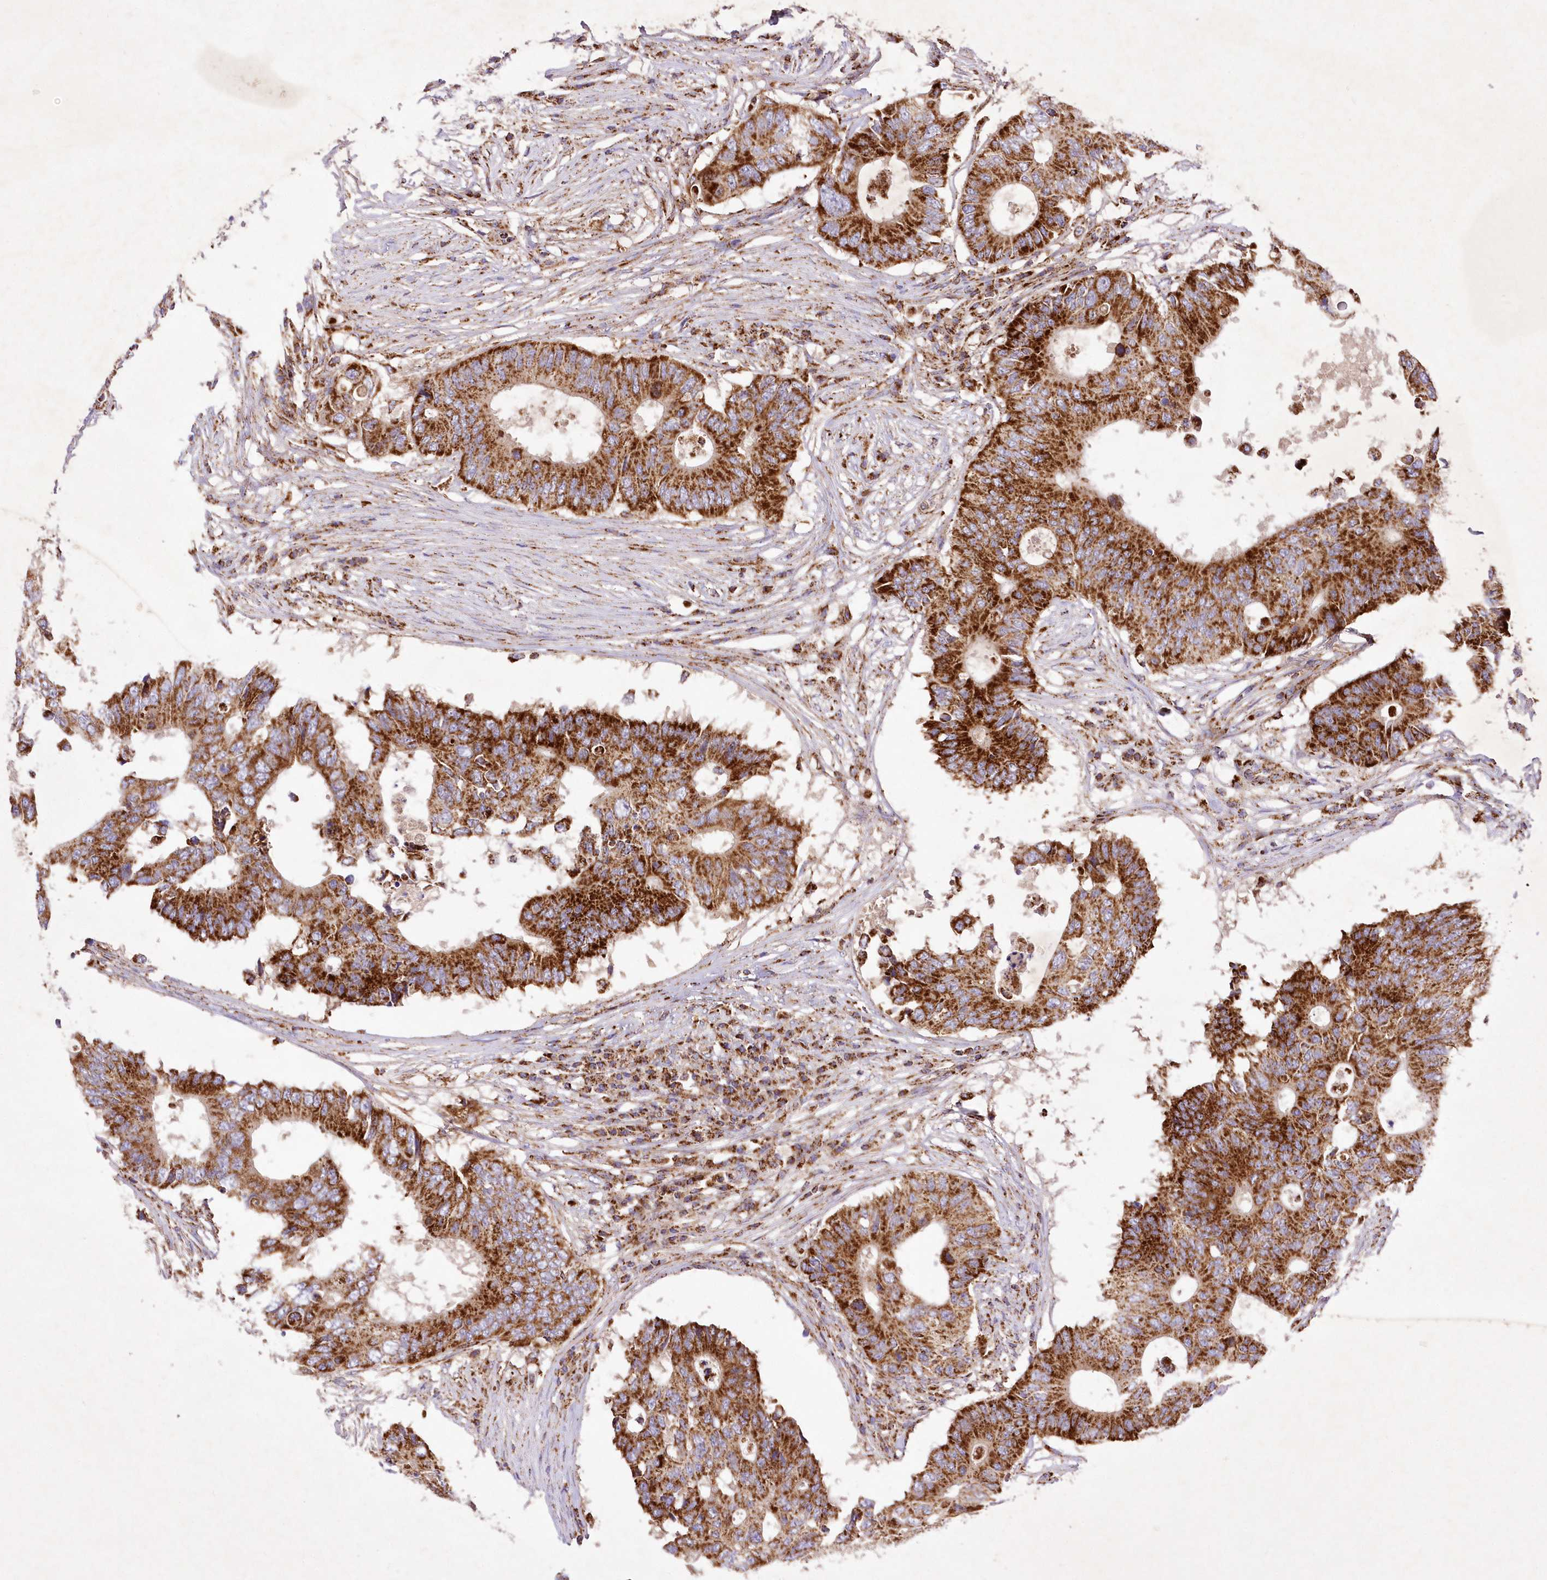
{"staining": {"intensity": "strong", "quantity": ">75%", "location": "cytoplasmic/membranous"}, "tissue": "colorectal cancer", "cell_type": "Tumor cells", "image_type": "cancer", "snomed": [{"axis": "morphology", "description": "Adenocarcinoma, NOS"}, {"axis": "topography", "description": "Colon"}], "caption": "Approximately >75% of tumor cells in human adenocarcinoma (colorectal) show strong cytoplasmic/membranous protein staining as visualized by brown immunohistochemical staining.", "gene": "ASNSD1", "patient": {"sex": "male", "age": 71}}